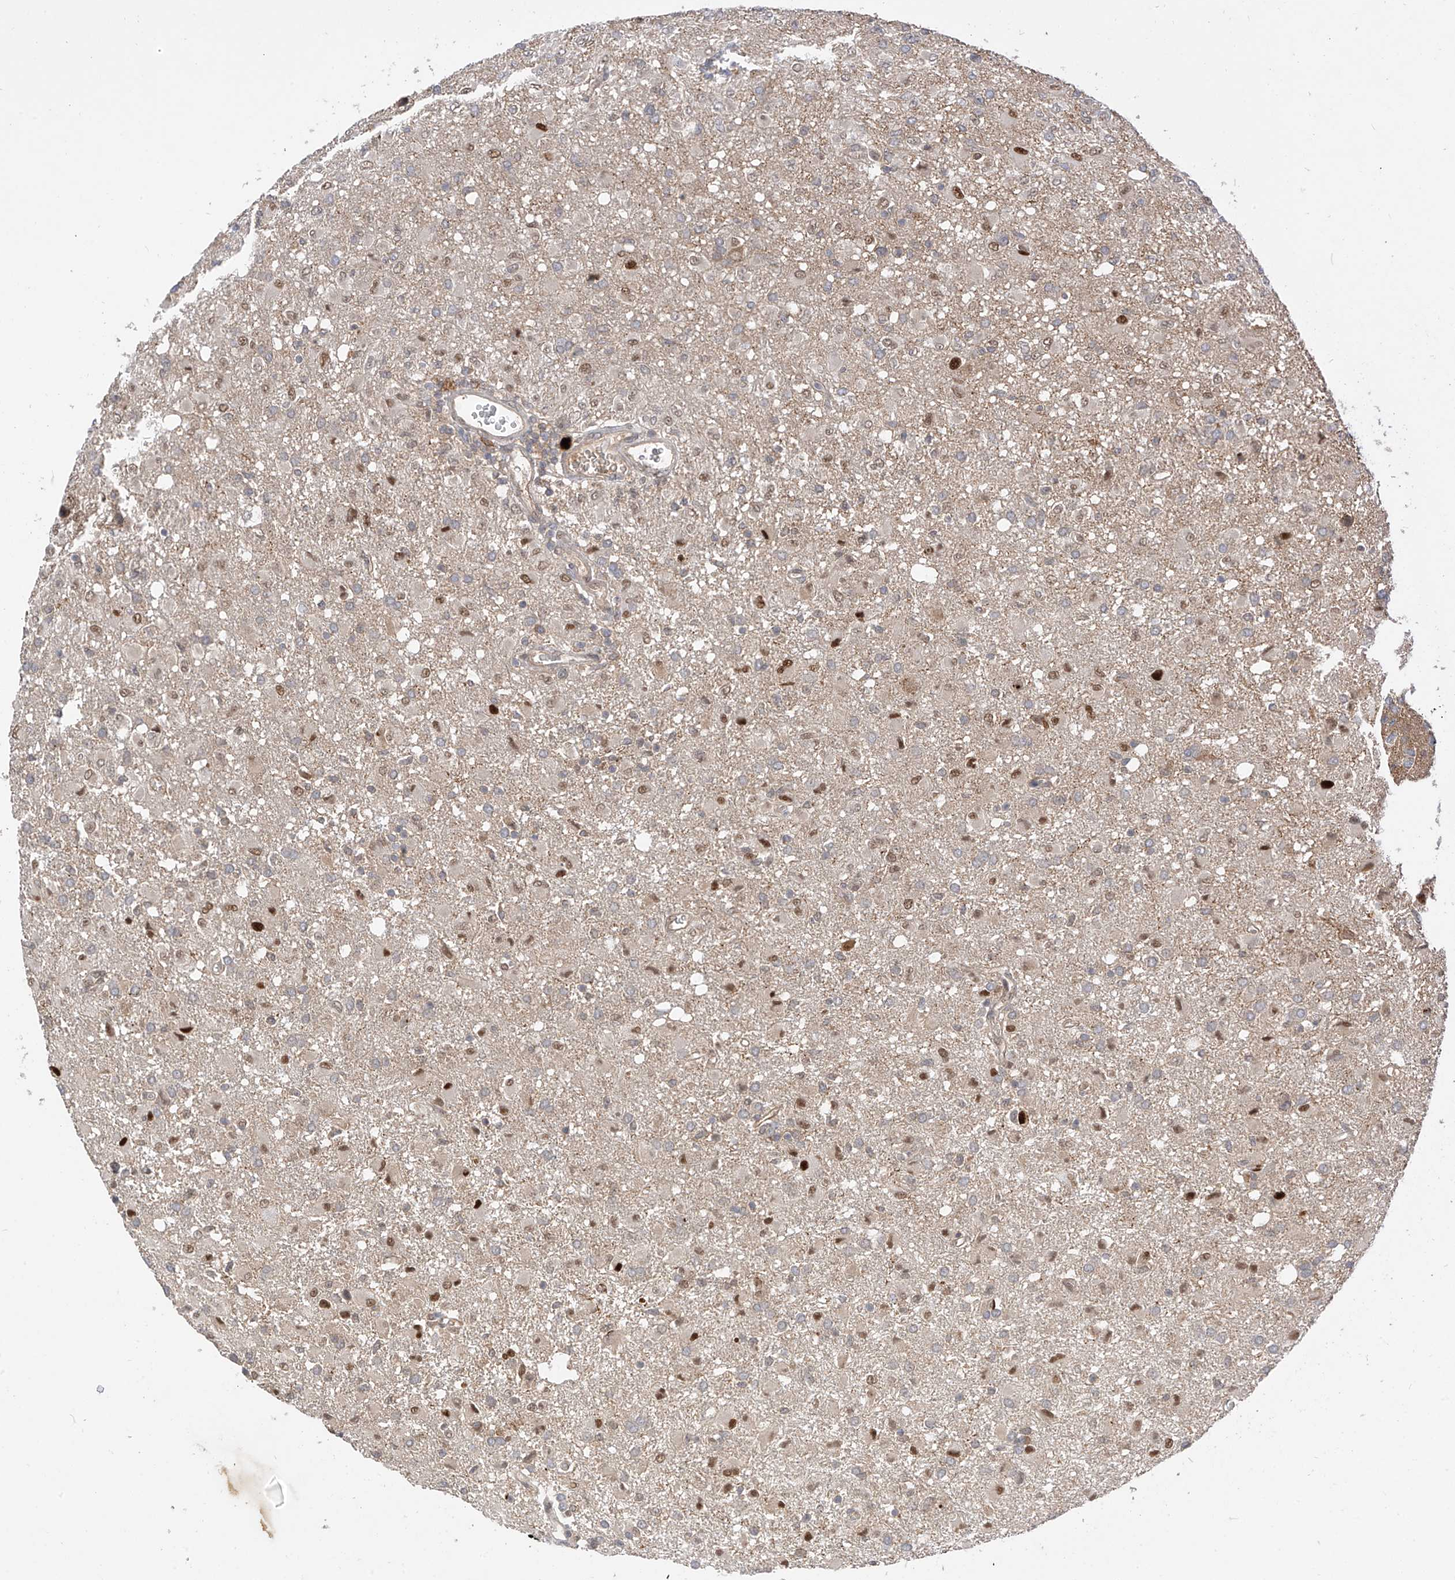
{"staining": {"intensity": "moderate", "quantity": "<25%", "location": "nuclear"}, "tissue": "glioma", "cell_type": "Tumor cells", "image_type": "cancer", "snomed": [{"axis": "morphology", "description": "Glioma, malignant, High grade"}, {"axis": "topography", "description": "Brain"}], "caption": "Immunohistochemical staining of human glioma shows low levels of moderate nuclear protein staining in approximately <25% of tumor cells. (Stains: DAB (3,3'-diaminobenzidine) in brown, nuclei in blue, Microscopy: brightfield microscopy at high magnification).", "gene": "MRTFA", "patient": {"sex": "female", "age": 57}}